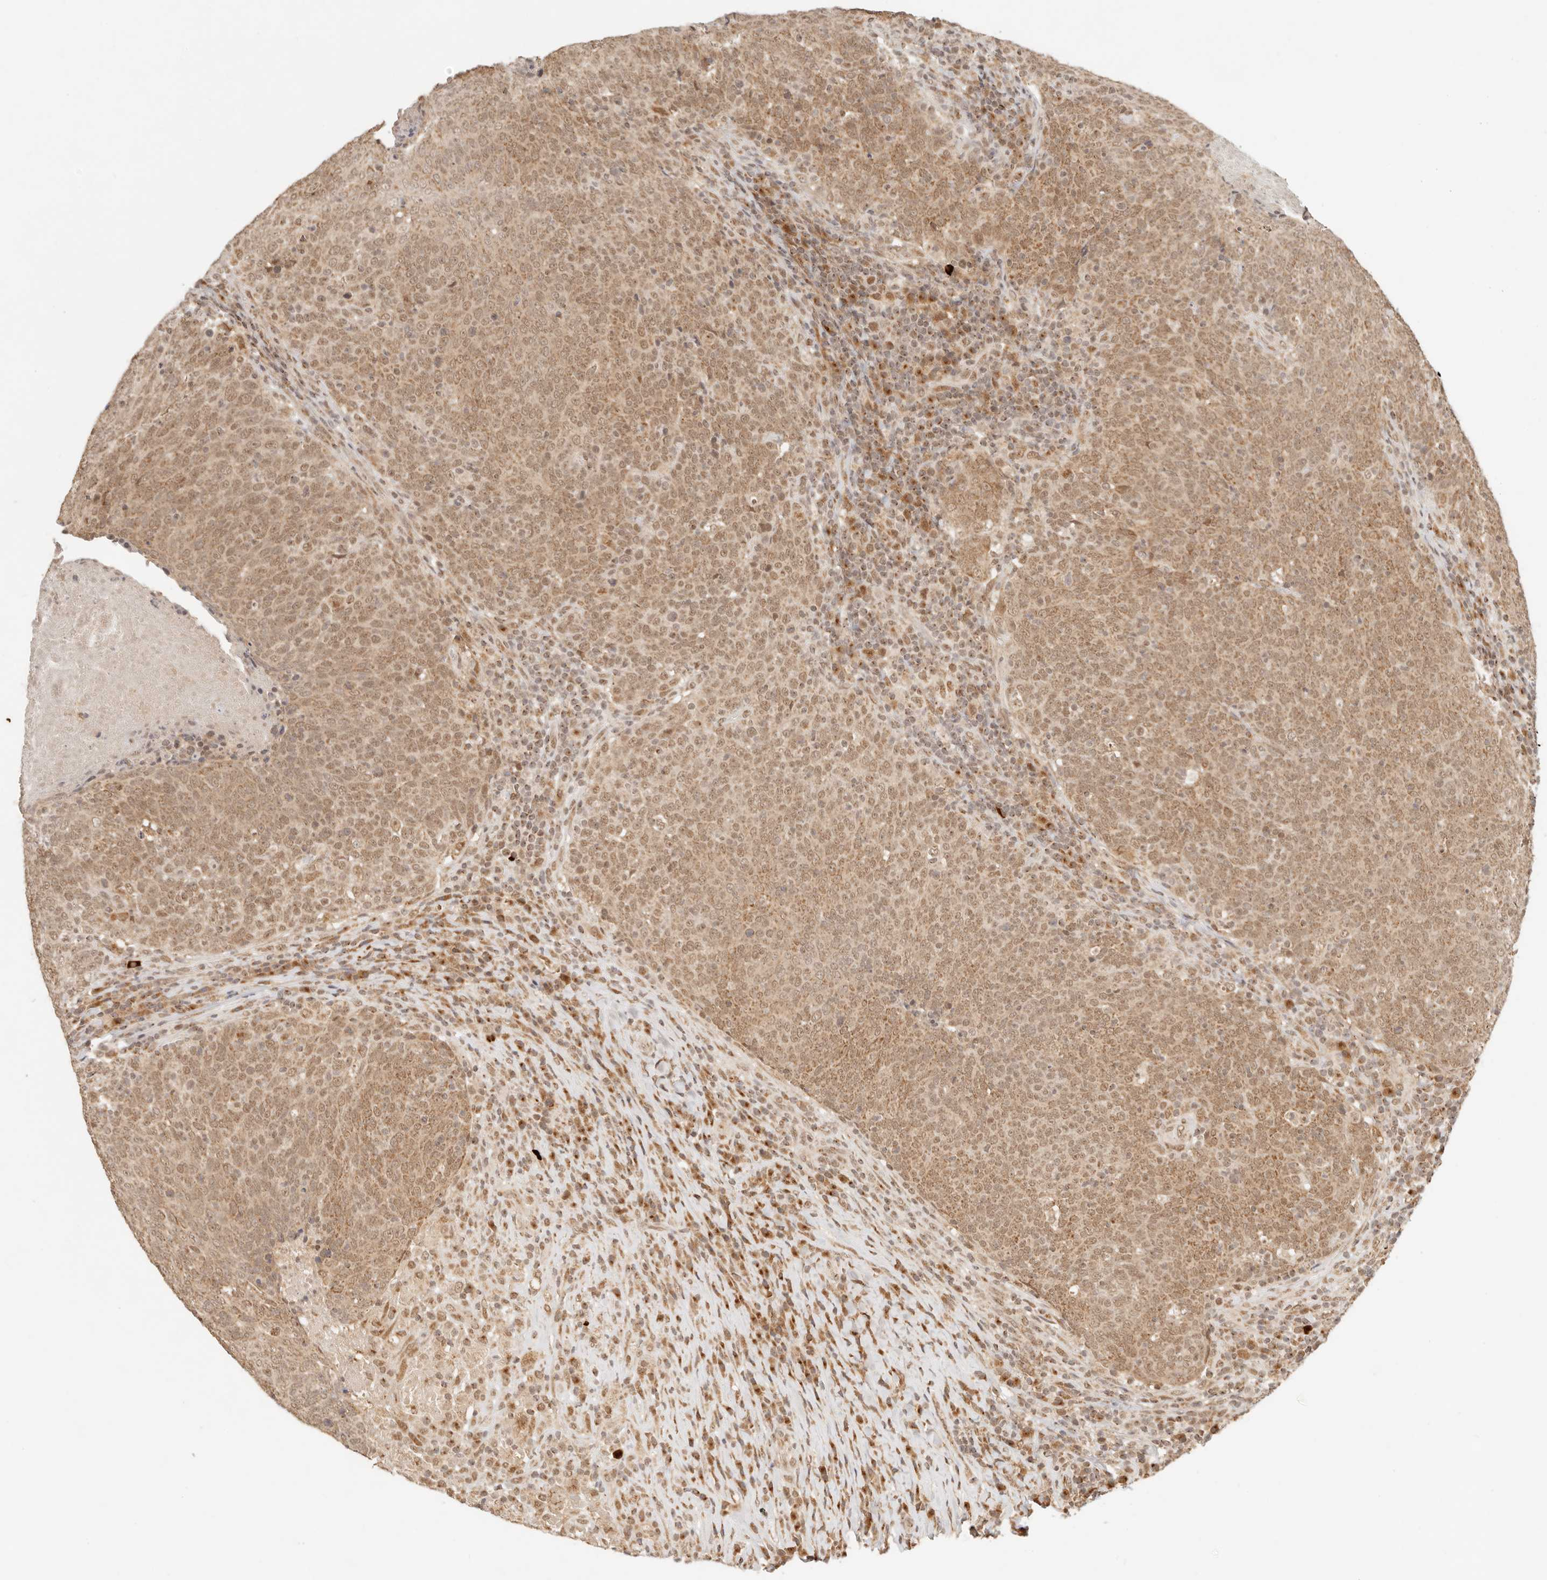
{"staining": {"intensity": "moderate", "quantity": ">75%", "location": "cytoplasmic/membranous,nuclear"}, "tissue": "head and neck cancer", "cell_type": "Tumor cells", "image_type": "cancer", "snomed": [{"axis": "morphology", "description": "Squamous cell carcinoma, NOS"}, {"axis": "morphology", "description": "Squamous cell carcinoma, metastatic, NOS"}, {"axis": "topography", "description": "Lymph node"}, {"axis": "topography", "description": "Head-Neck"}], "caption": "This micrograph exhibits immunohistochemistry staining of human head and neck cancer (metastatic squamous cell carcinoma), with medium moderate cytoplasmic/membranous and nuclear positivity in about >75% of tumor cells.", "gene": "INTS11", "patient": {"sex": "male", "age": 62}}